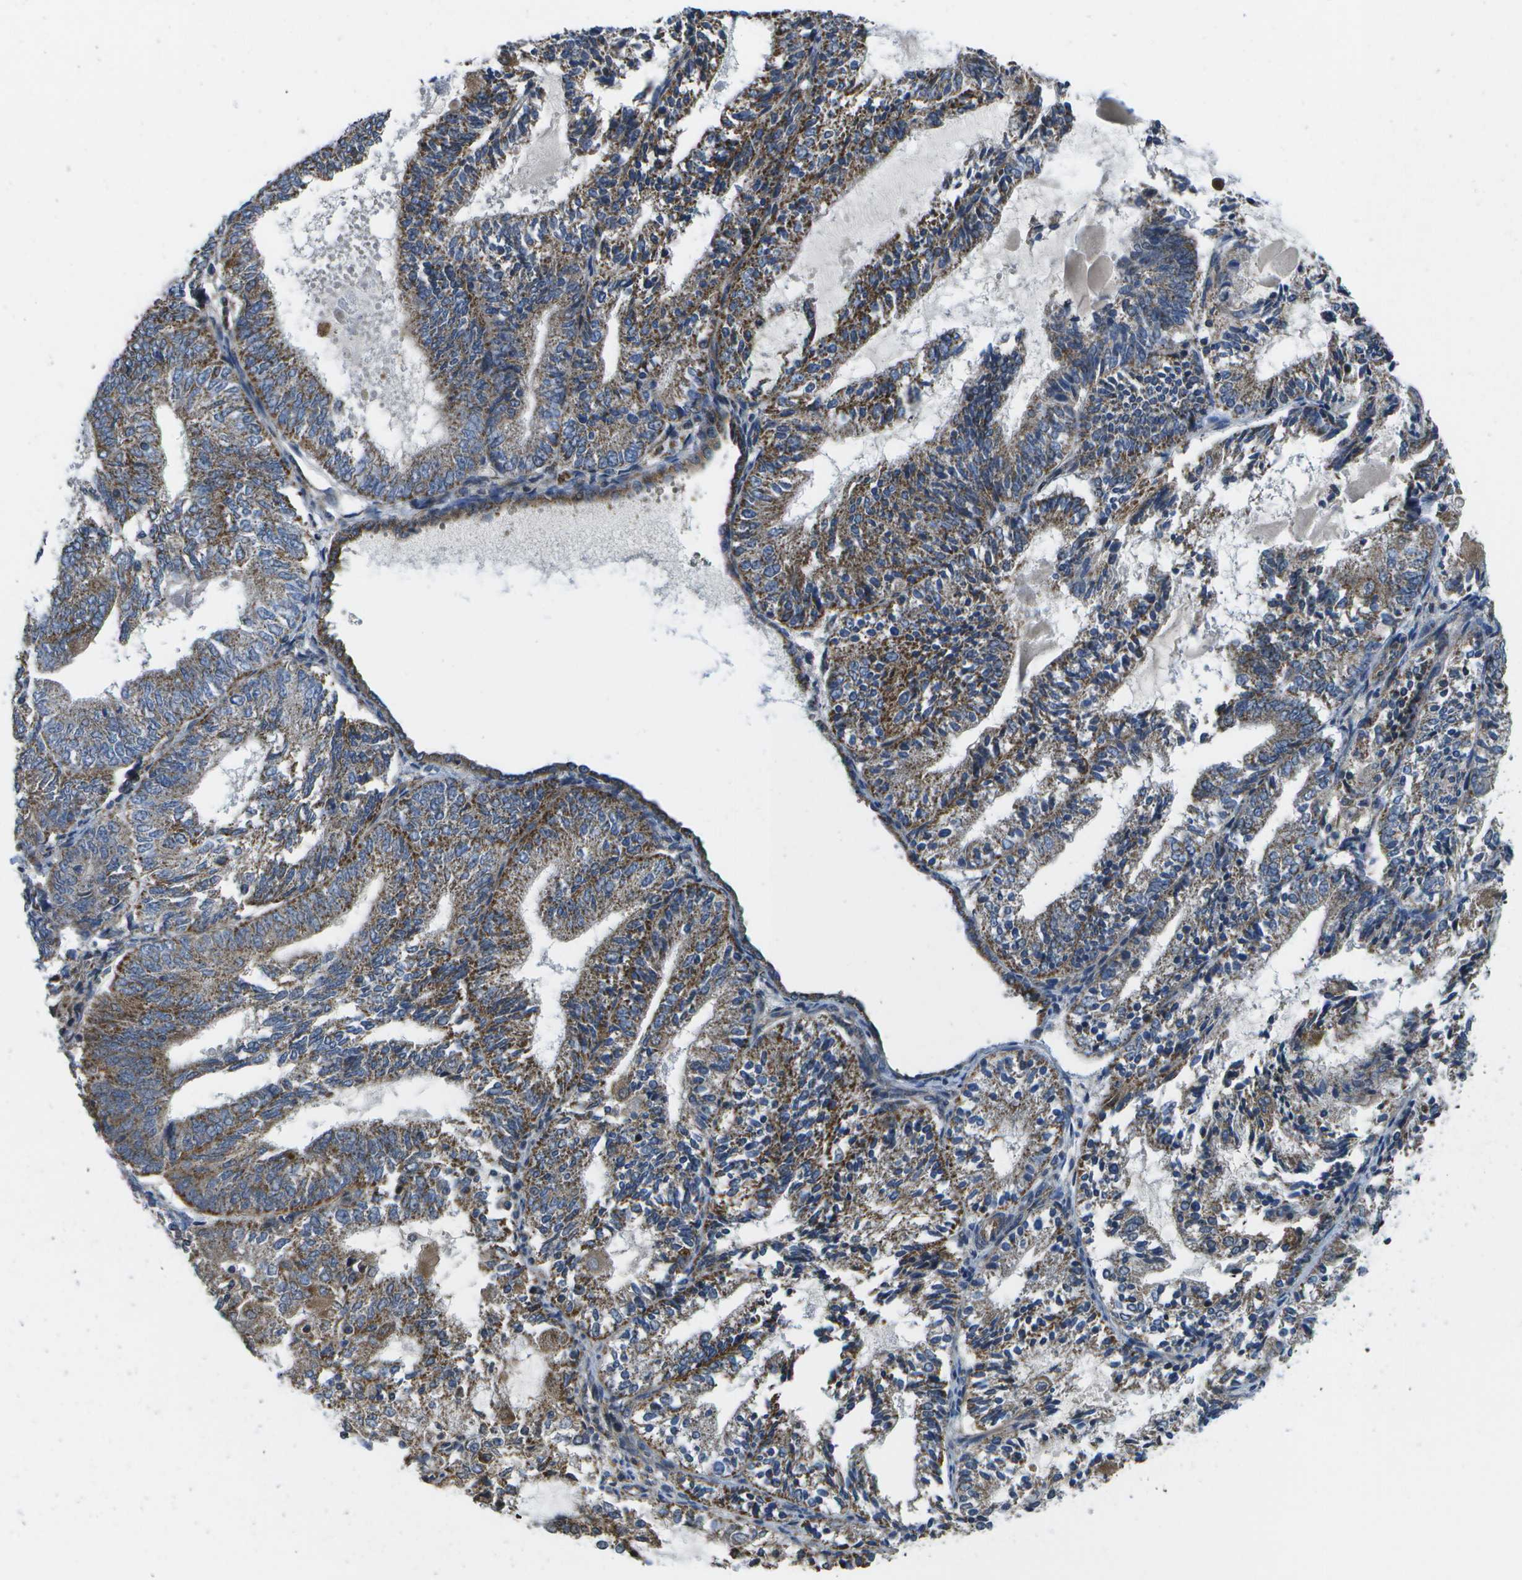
{"staining": {"intensity": "moderate", "quantity": "25%-75%", "location": "cytoplasmic/membranous"}, "tissue": "endometrial cancer", "cell_type": "Tumor cells", "image_type": "cancer", "snomed": [{"axis": "morphology", "description": "Adenocarcinoma, NOS"}, {"axis": "topography", "description": "Endometrium"}], "caption": "The photomicrograph reveals immunohistochemical staining of endometrial cancer. There is moderate cytoplasmic/membranous expression is present in about 25%-75% of tumor cells. The staining was performed using DAB to visualize the protein expression in brown, while the nuclei were stained in blue with hematoxylin (Magnification: 20x).", "gene": "MVK", "patient": {"sex": "female", "age": 81}}